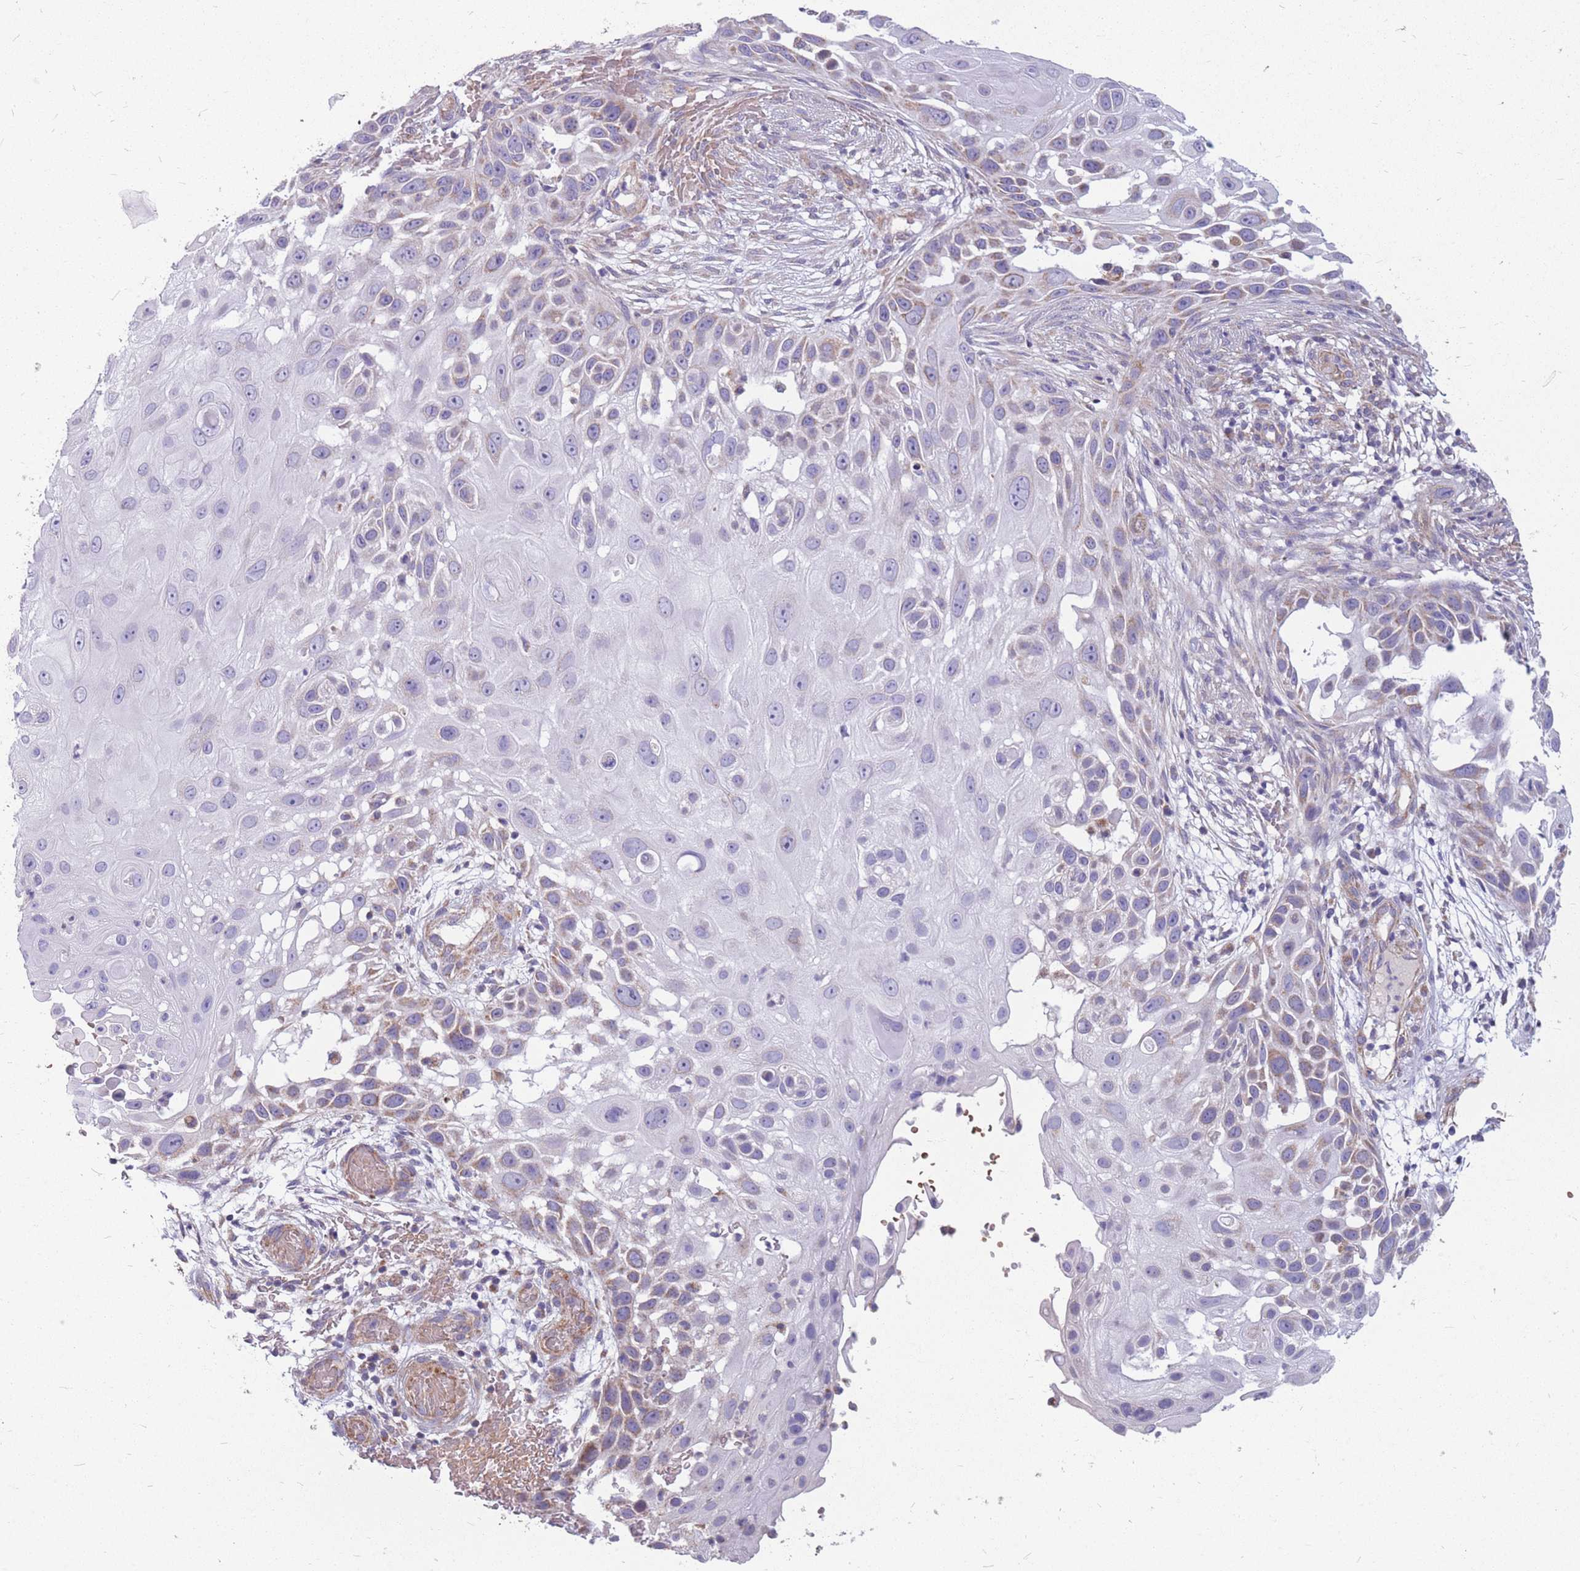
{"staining": {"intensity": "negative", "quantity": "none", "location": "none"}, "tissue": "skin cancer", "cell_type": "Tumor cells", "image_type": "cancer", "snomed": [{"axis": "morphology", "description": "Squamous cell carcinoma, NOS"}, {"axis": "topography", "description": "Skin"}], "caption": "High power microscopy micrograph of an immunohistochemistry micrograph of skin squamous cell carcinoma, revealing no significant positivity in tumor cells.", "gene": "MRPS9", "patient": {"sex": "female", "age": 44}}